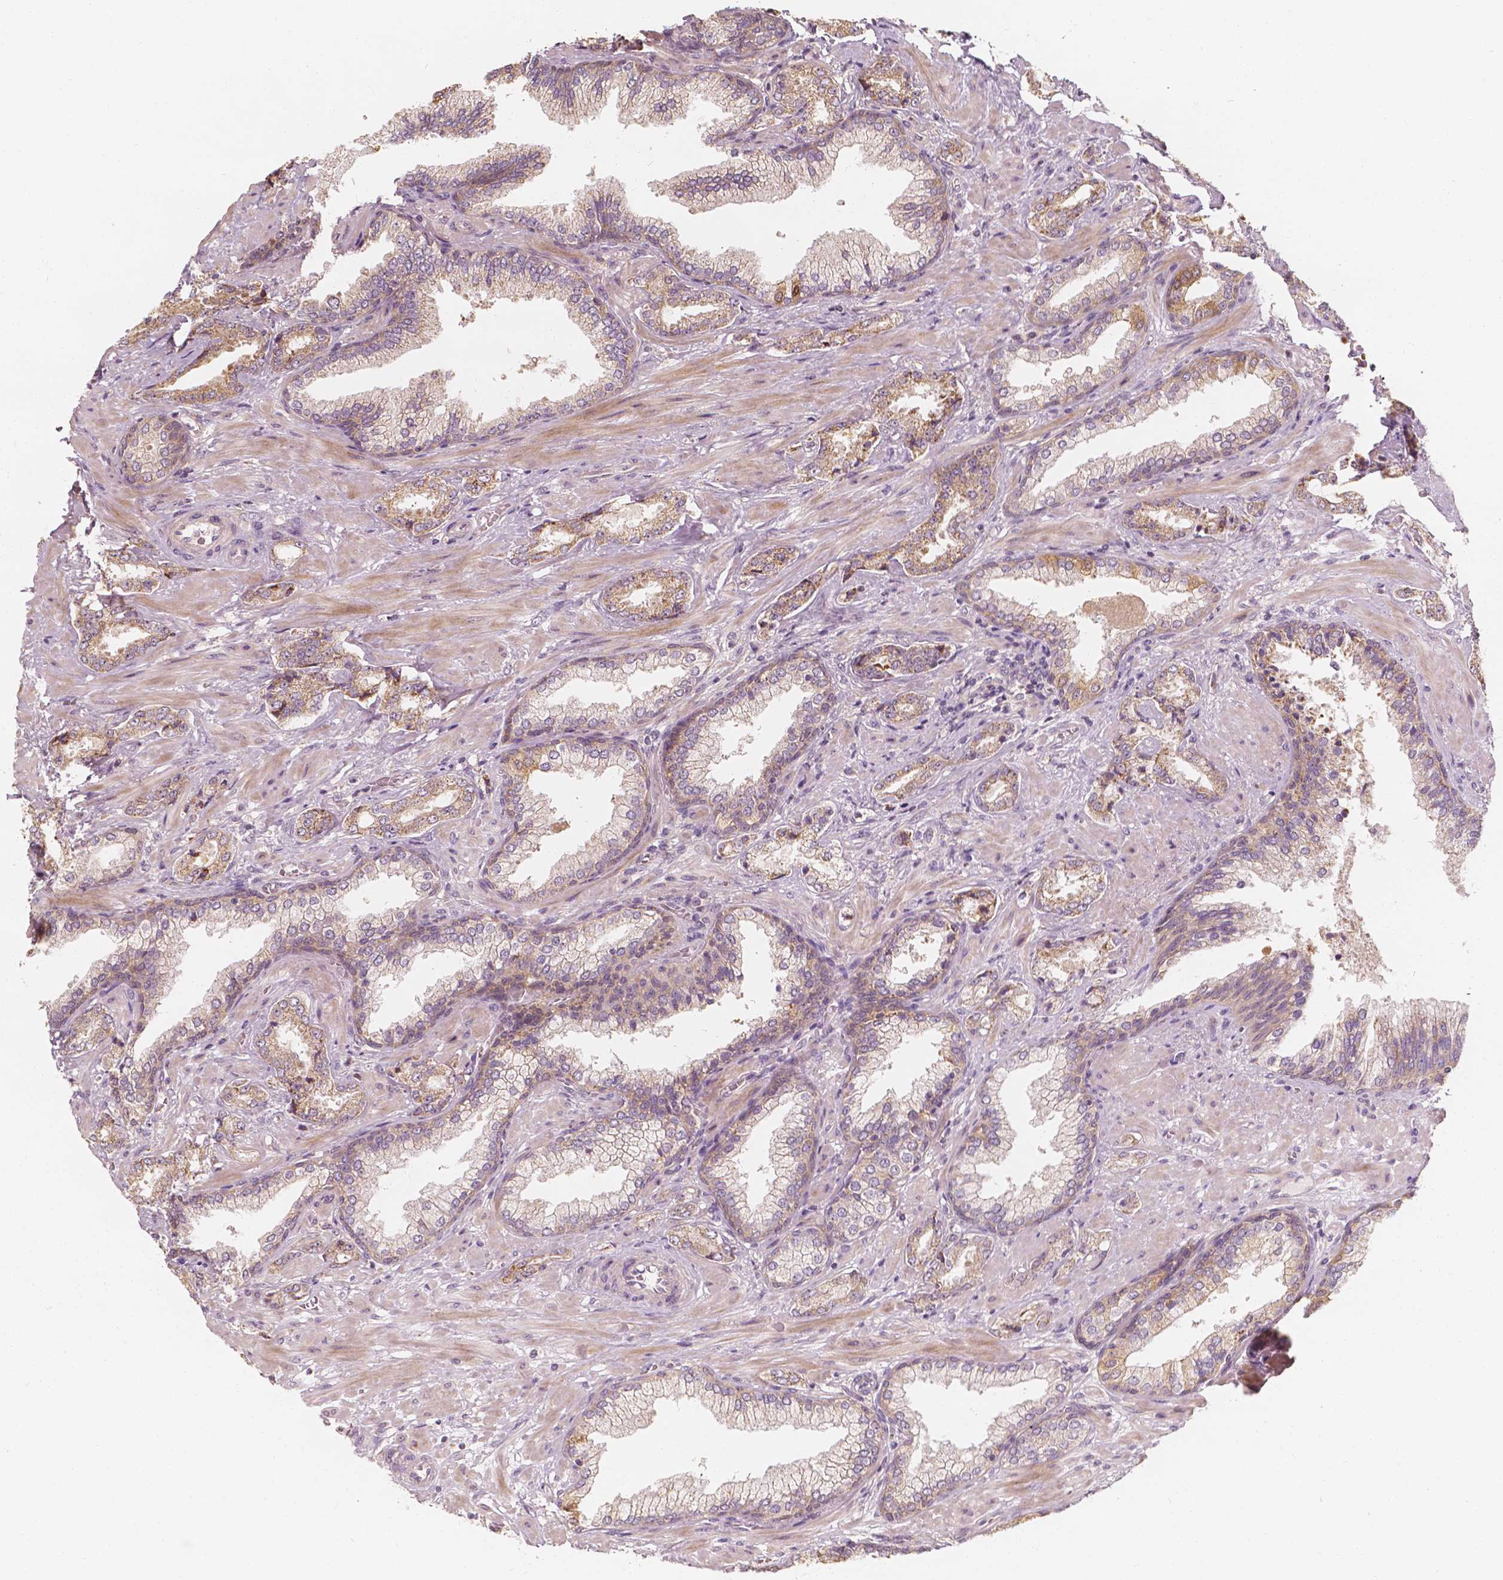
{"staining": {"intensity": "weak", "quantity": ">75%", "location": "cytoplasmic/membranous"}, "tissue": "prostate cancer", "cell_type": "Tumor cells", "image_type": "cancer", "snomed": [{"axis": "morphology", "description": "Adenocarcinoma, Low grade"}, {"axis": "topography", "description": "Prostate"}], "caption": "This micrograph reveals IHC staining of human low-grade adenocarcinoma (prostate), with low weak cytoplasmic/membranous staining in approximately >75% of tumor cells.", "gene": "SHPK", "patient": {"sex": "male", "age": 61}}